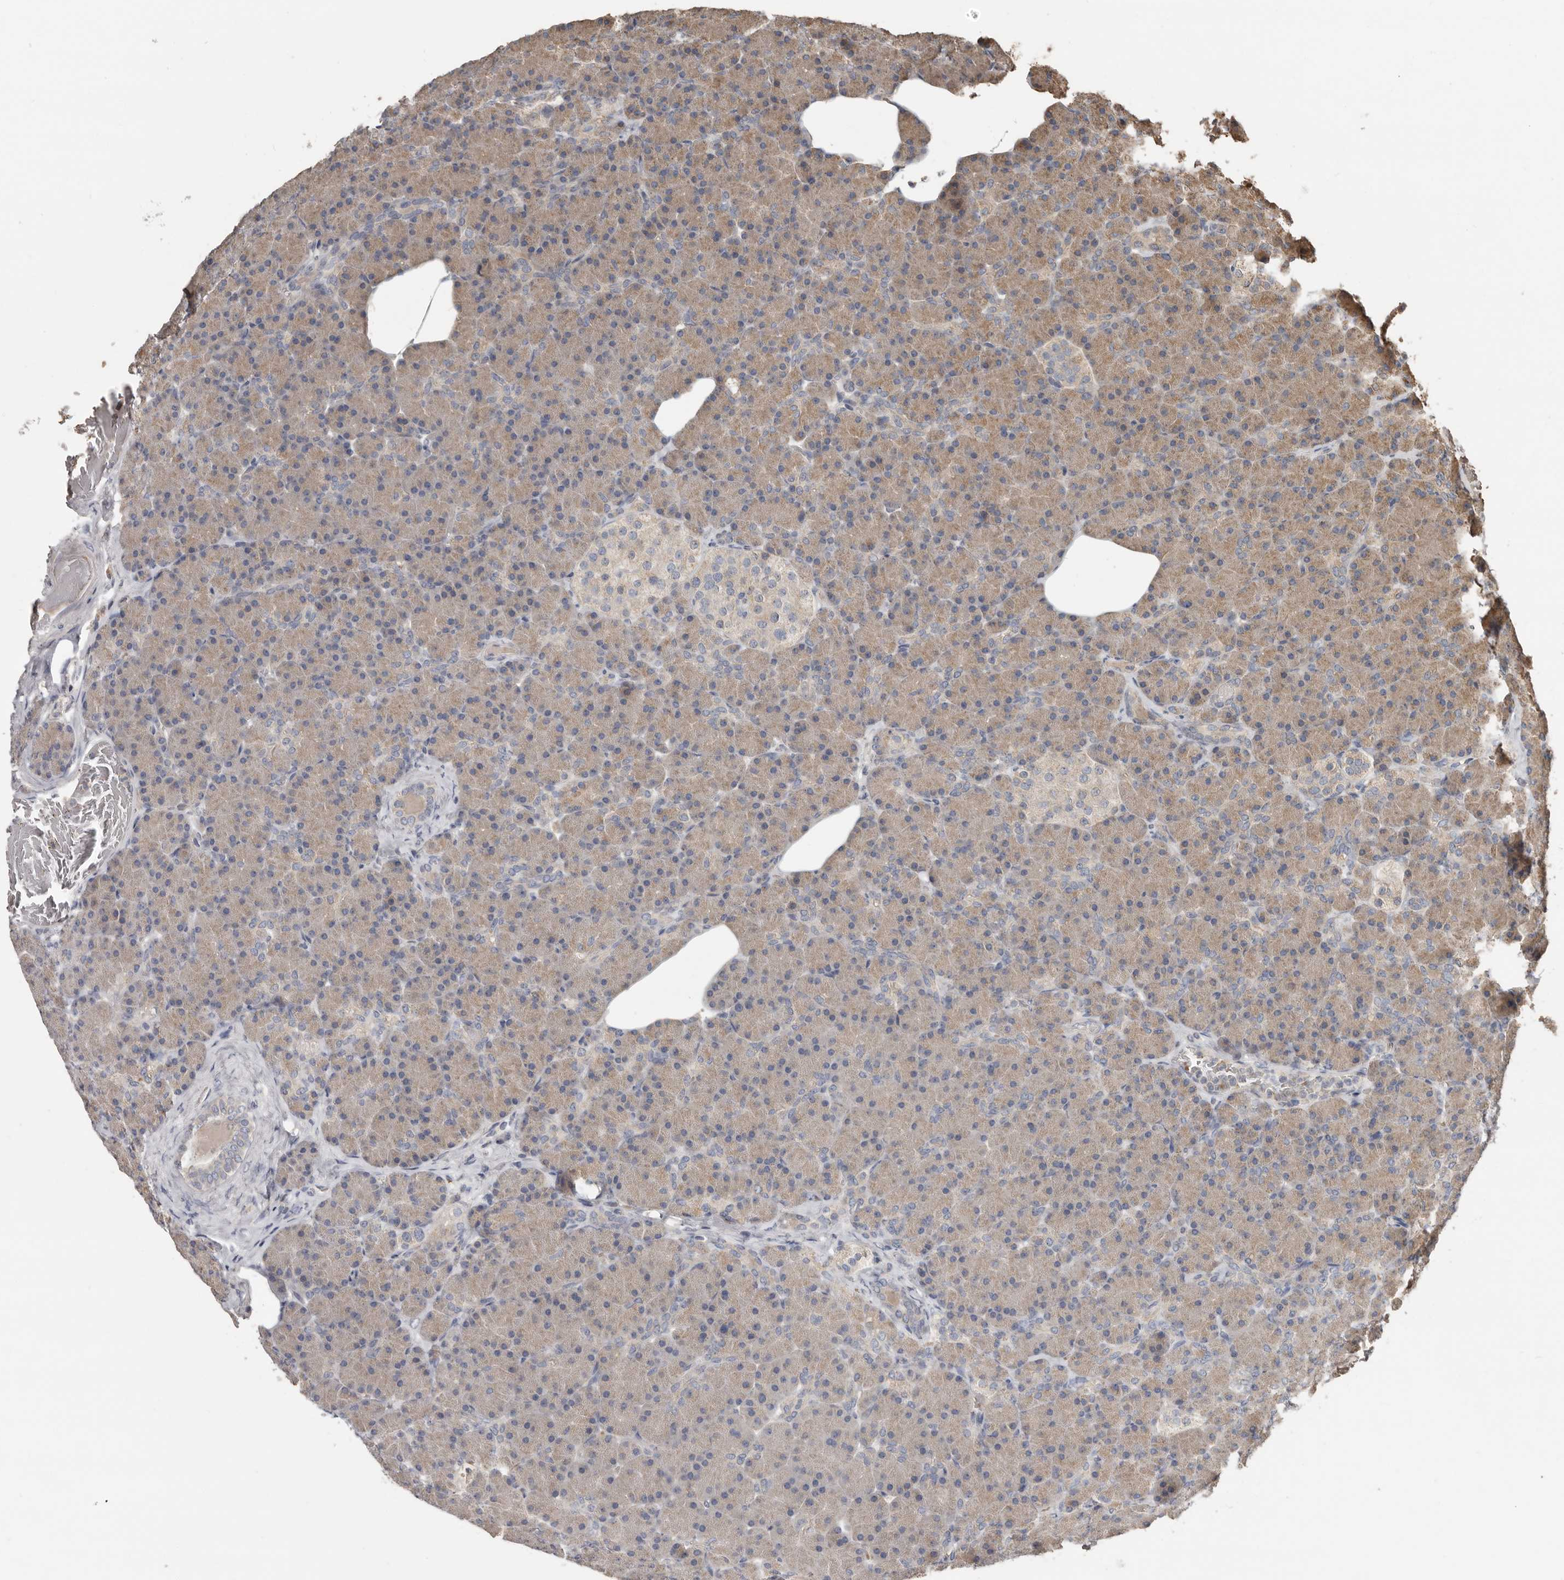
{"staining": {"intensity": "weak", "quantity": ">75%", "location": "cytoplasmic/membranous"}, "tissue": "pancreas", "cell_type": "Exocrine glandular cells", "image_type": "normal", "snomed": [{"axis": "morphology", "description": "Normal tissue, NOS"}, {"axis": "topography", "description": "Pancreas"}], "caption": "This image exhibits IHC staining of unremarkable pancreas, with low weak cytoplasmic/membranous expression in about >75% of exocrine glandular cells.", "gene": "KIF26B", "patient": {"sex": "female", "age": 43}}